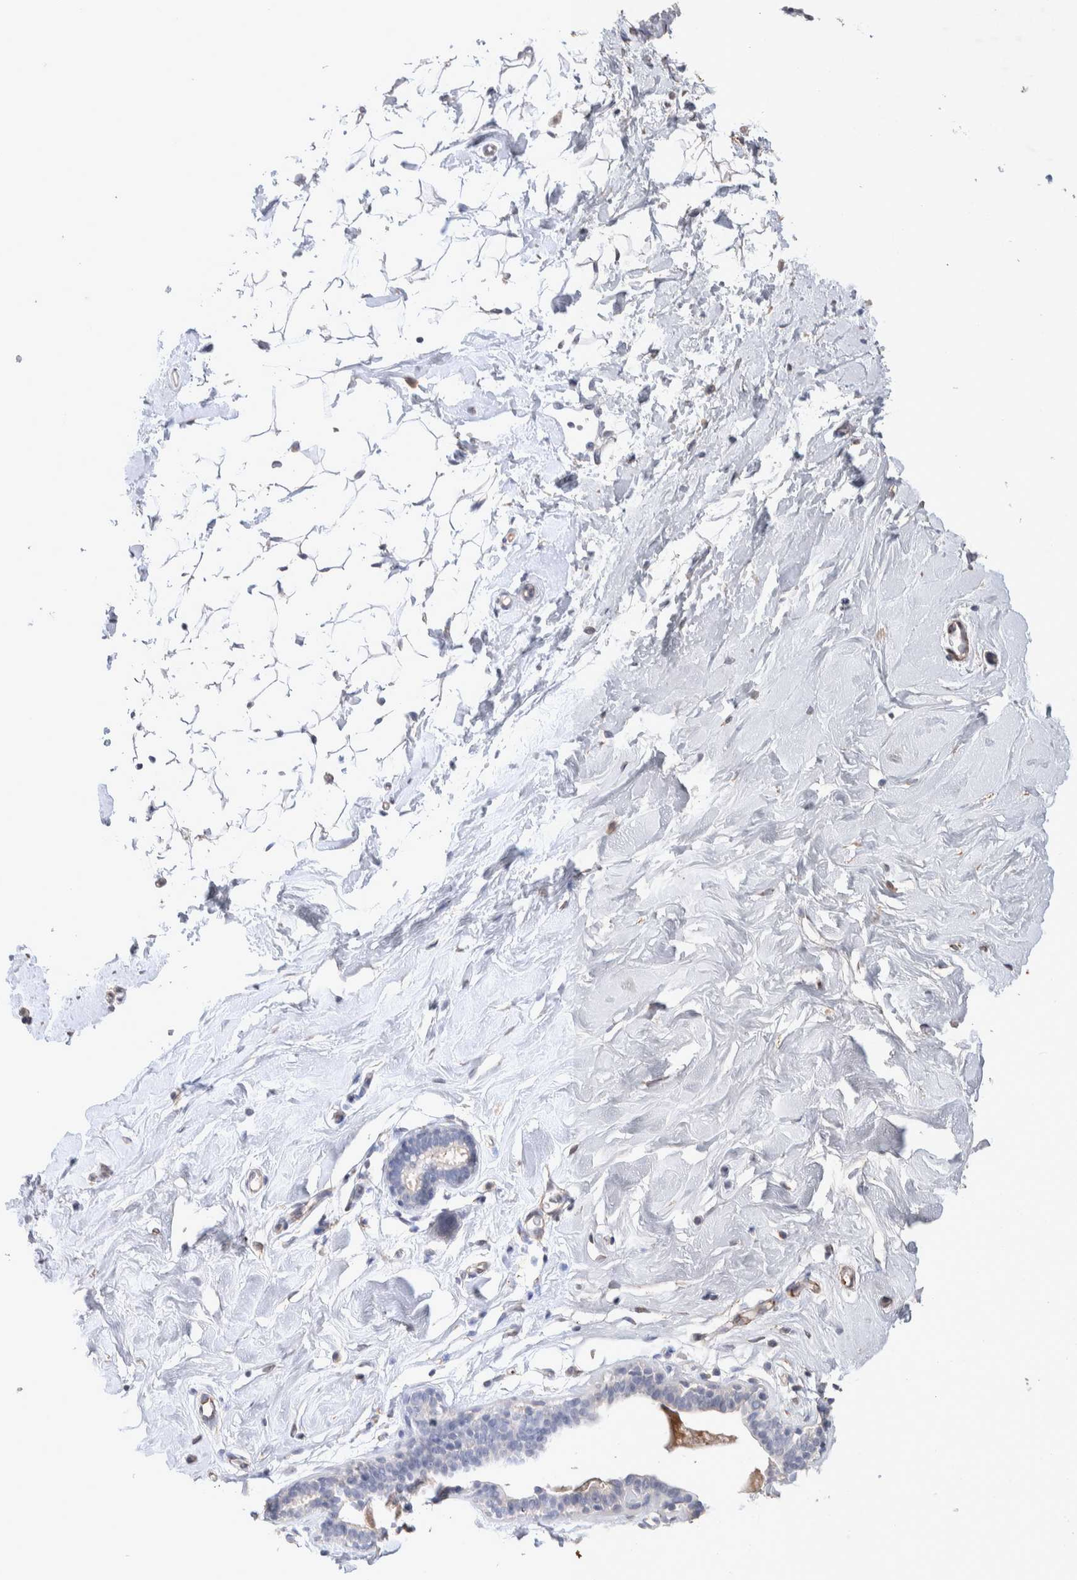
{"staining": {"intensity": "negative", "quantity": "none", "location": "none"}, "tissue": "breast", "cell_type": "Adipocytes", "image_type": "normal", "snomed": [{"axis": "morphology", "description": "Normal tissue, NOS"}, {"axis": "topography", "description": "Breast"}], "caption": "This is a histopathology image of IHC staining of normal breast, which shows no positivity in adipocytes.", "gene": "FFAR2", "patient": {"sex": "female", "age": 23}}